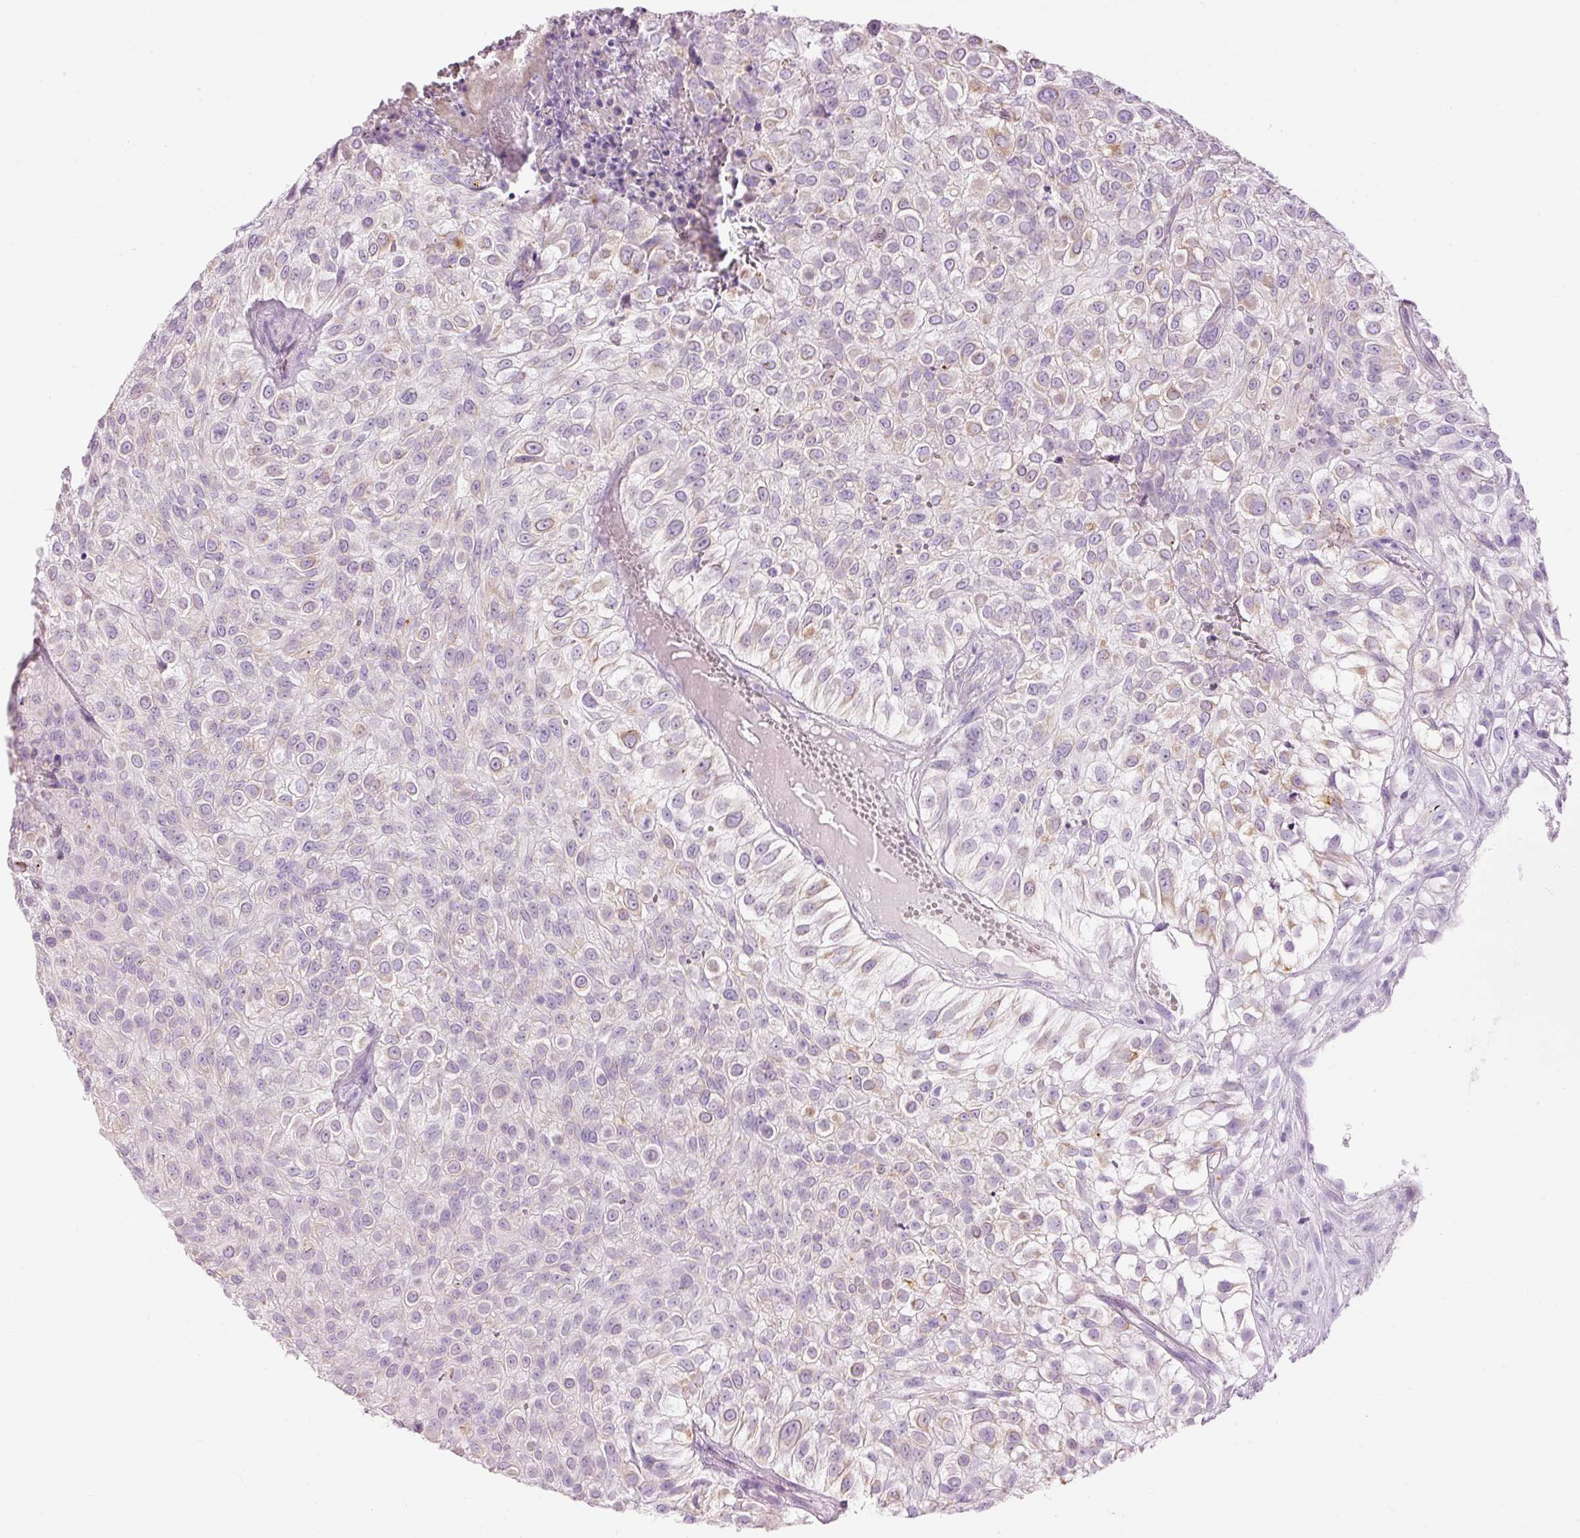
{"staining": {"intensity": "weak", "quantity": "25%-75%", "location": "cytoplasmic/membranous"}, "tissue": "urothelial cancer", "cell_type": "Tumor cells", "image_type": "cancer", "snomed": [{"axis": "morphology", "description": "Urothelial carcinoma, High grade"}, {"axis": "topography", "description": "Urinary bladder"}], "caption": "Immunohistochemical staining of high-grade urothelial carcinoma shows low levels of weak cytoplasmic/membranous protein positivity in about 25%-75% of tumor cells.", "gene": "CARD16", "patient": {"sex": "male", "age": 56}}